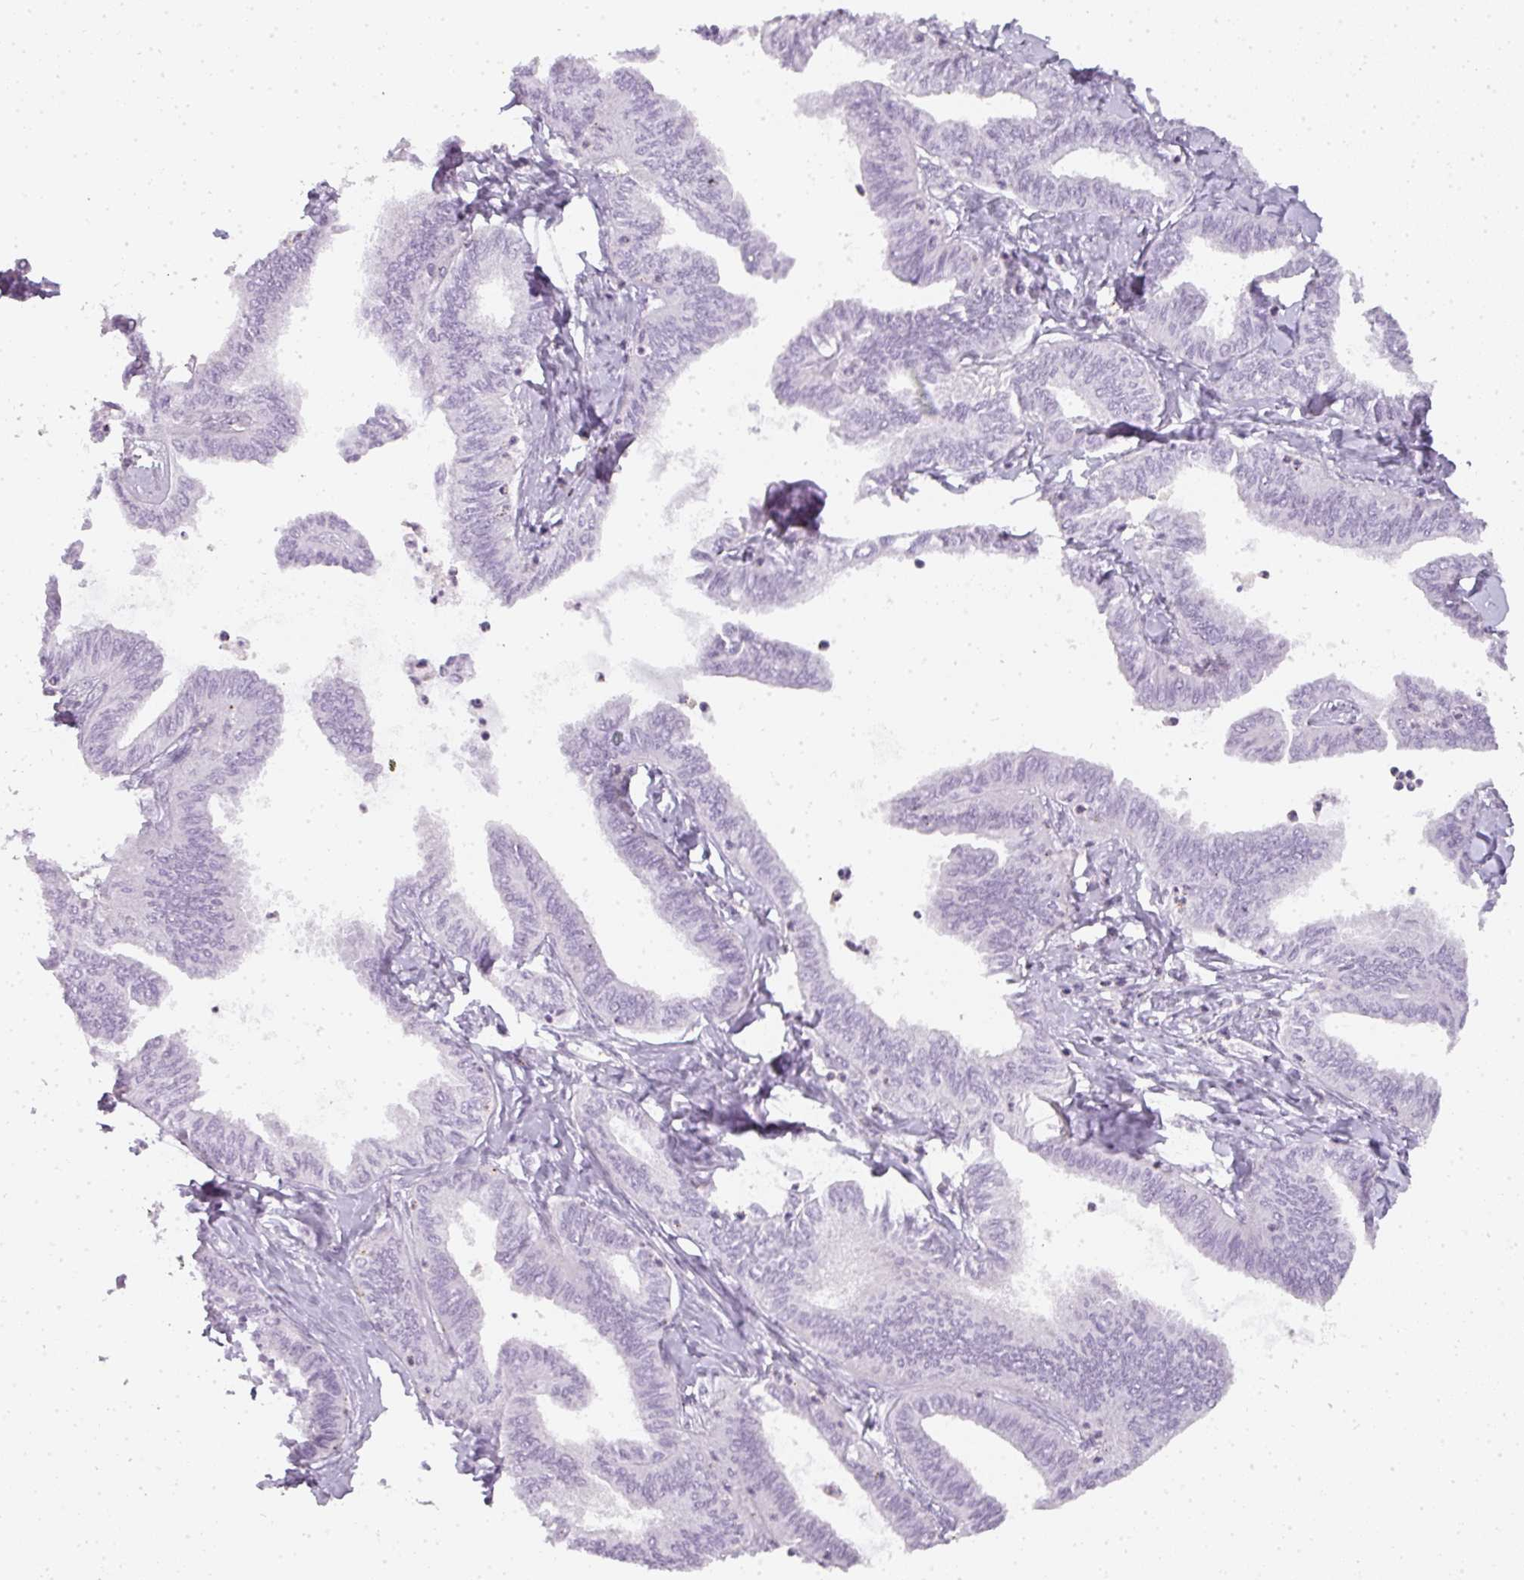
{"staining": {"intensity": "negative", "quantity": "none", "location": "none"}, "tissue": "ovarian cancer", "cell_type": "Tumor cells", "image_type": "cancer", "snomed": [{"axis": "morphology", "description": "Carcinoma, endometroid"}, {"axis": "topography", "description": "Ovary"}], "caption": "Tumor cells show no significant expression in ovarian cancer.", "gene": "TMEM42", "patient": {"sex": "female", "age": 70}}